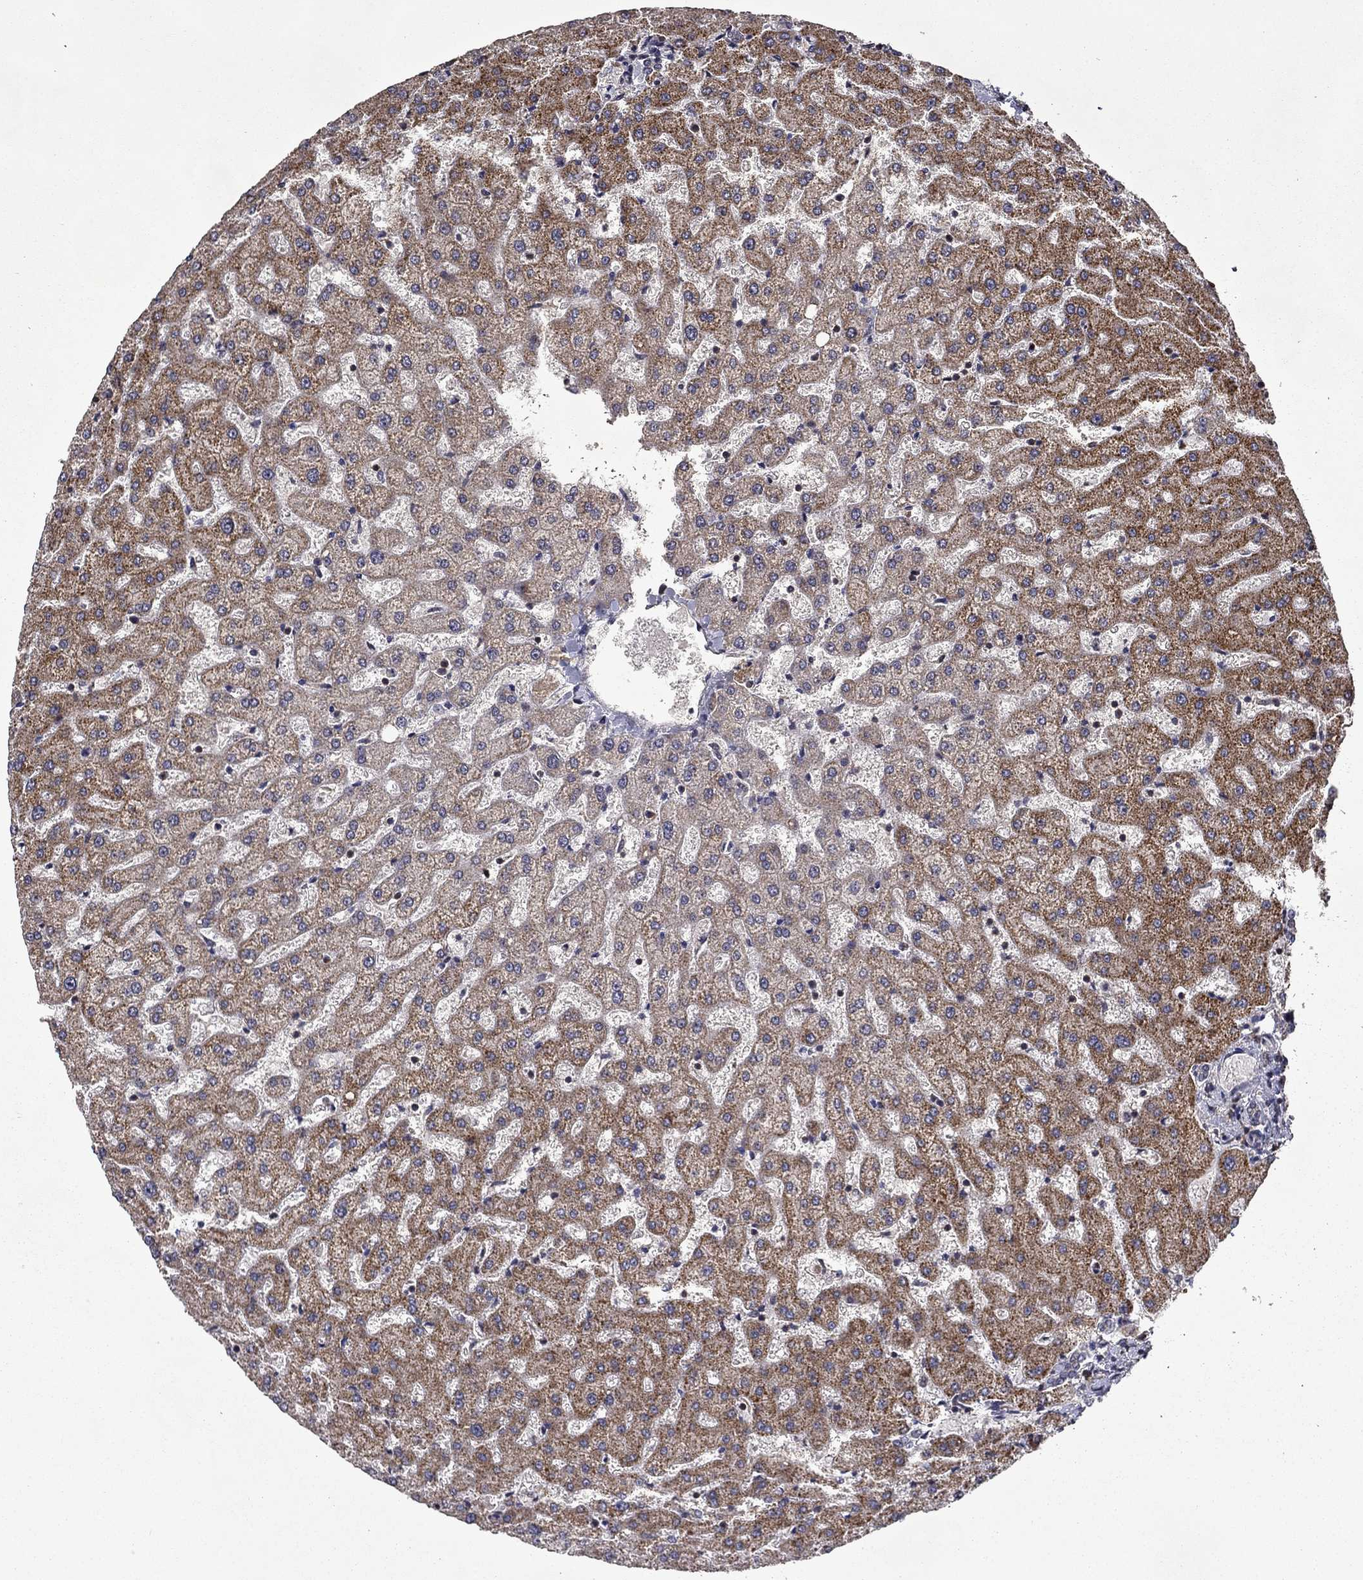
{"staining": {"intensity": "negative", "quantity": "none", "location": "none"}, "tissue": "liver", "cell_type": "Cholangiocytes", "image_type": "normal", "snomed": [{"axis": "morphology", "description": "Normal tissue, NOS"}, {"axis": "topography", "description": "Liver"}], "caption": "The image exhibits no staining of cholangiocytes in normal liver.", "gene": "B3GAT1", "patient": {"sex": "female", "age": 50}}